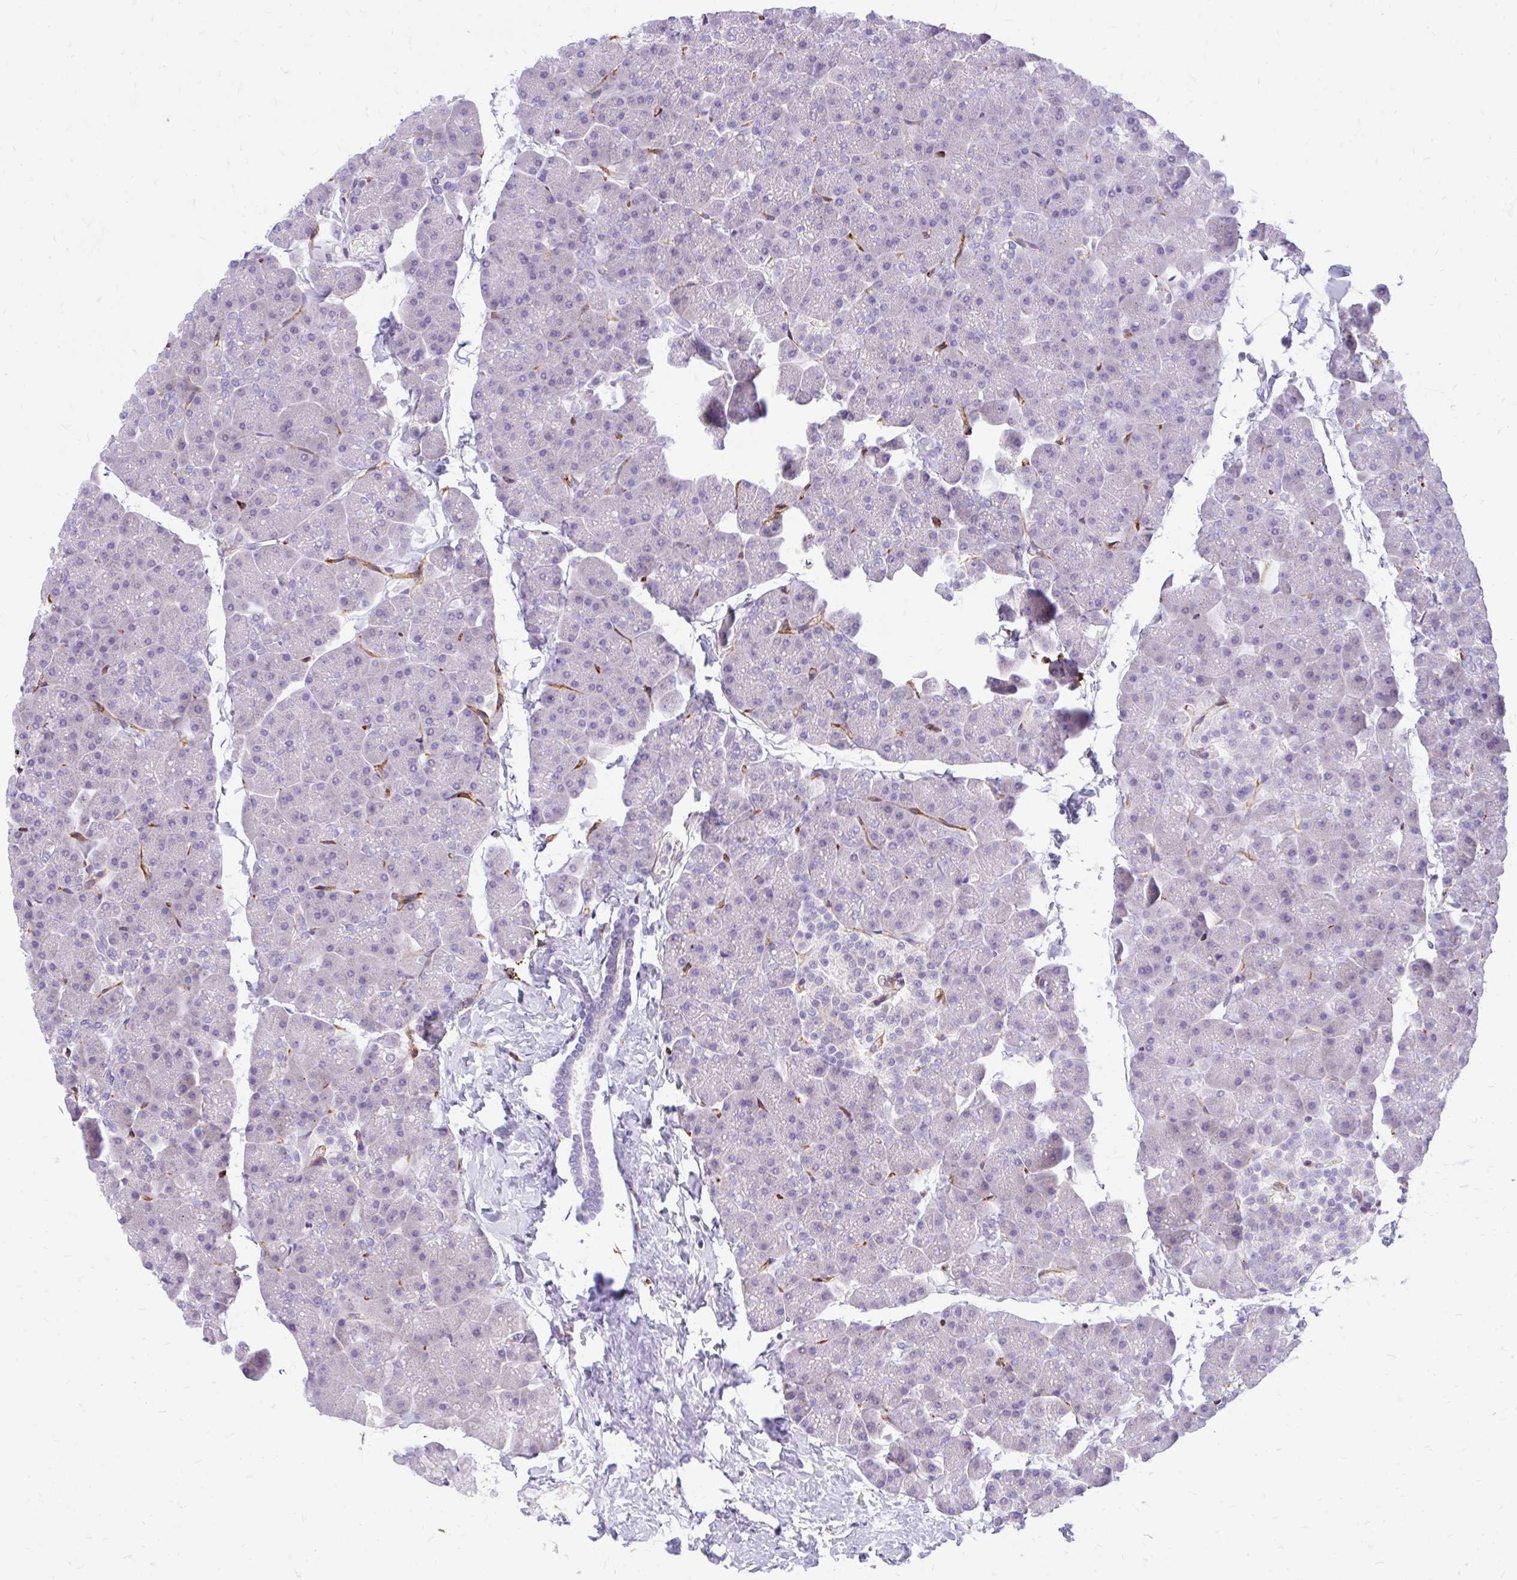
{"staining": {"intensity": "negative", "quantity": "none", "location": "none"}, "tissue": "pancreas", "cell_type": "Exocrine glandular cells", "image_type": "normal", "snomed": [{"axis": "morphology", "description": "Normal tissue, NOS"}, {"axis": "topography", "description": "Pancreas"}], "caption": "An immunohistochemistry histopathology image of normal pancreas is shown. There is no staining in exocrine glandular cells of pancreas. (DAB IHC visualized using brightfield microscopy, high magnification).", "gene": "ESPNL", "patient": {"sex": "male", "age": 35}}